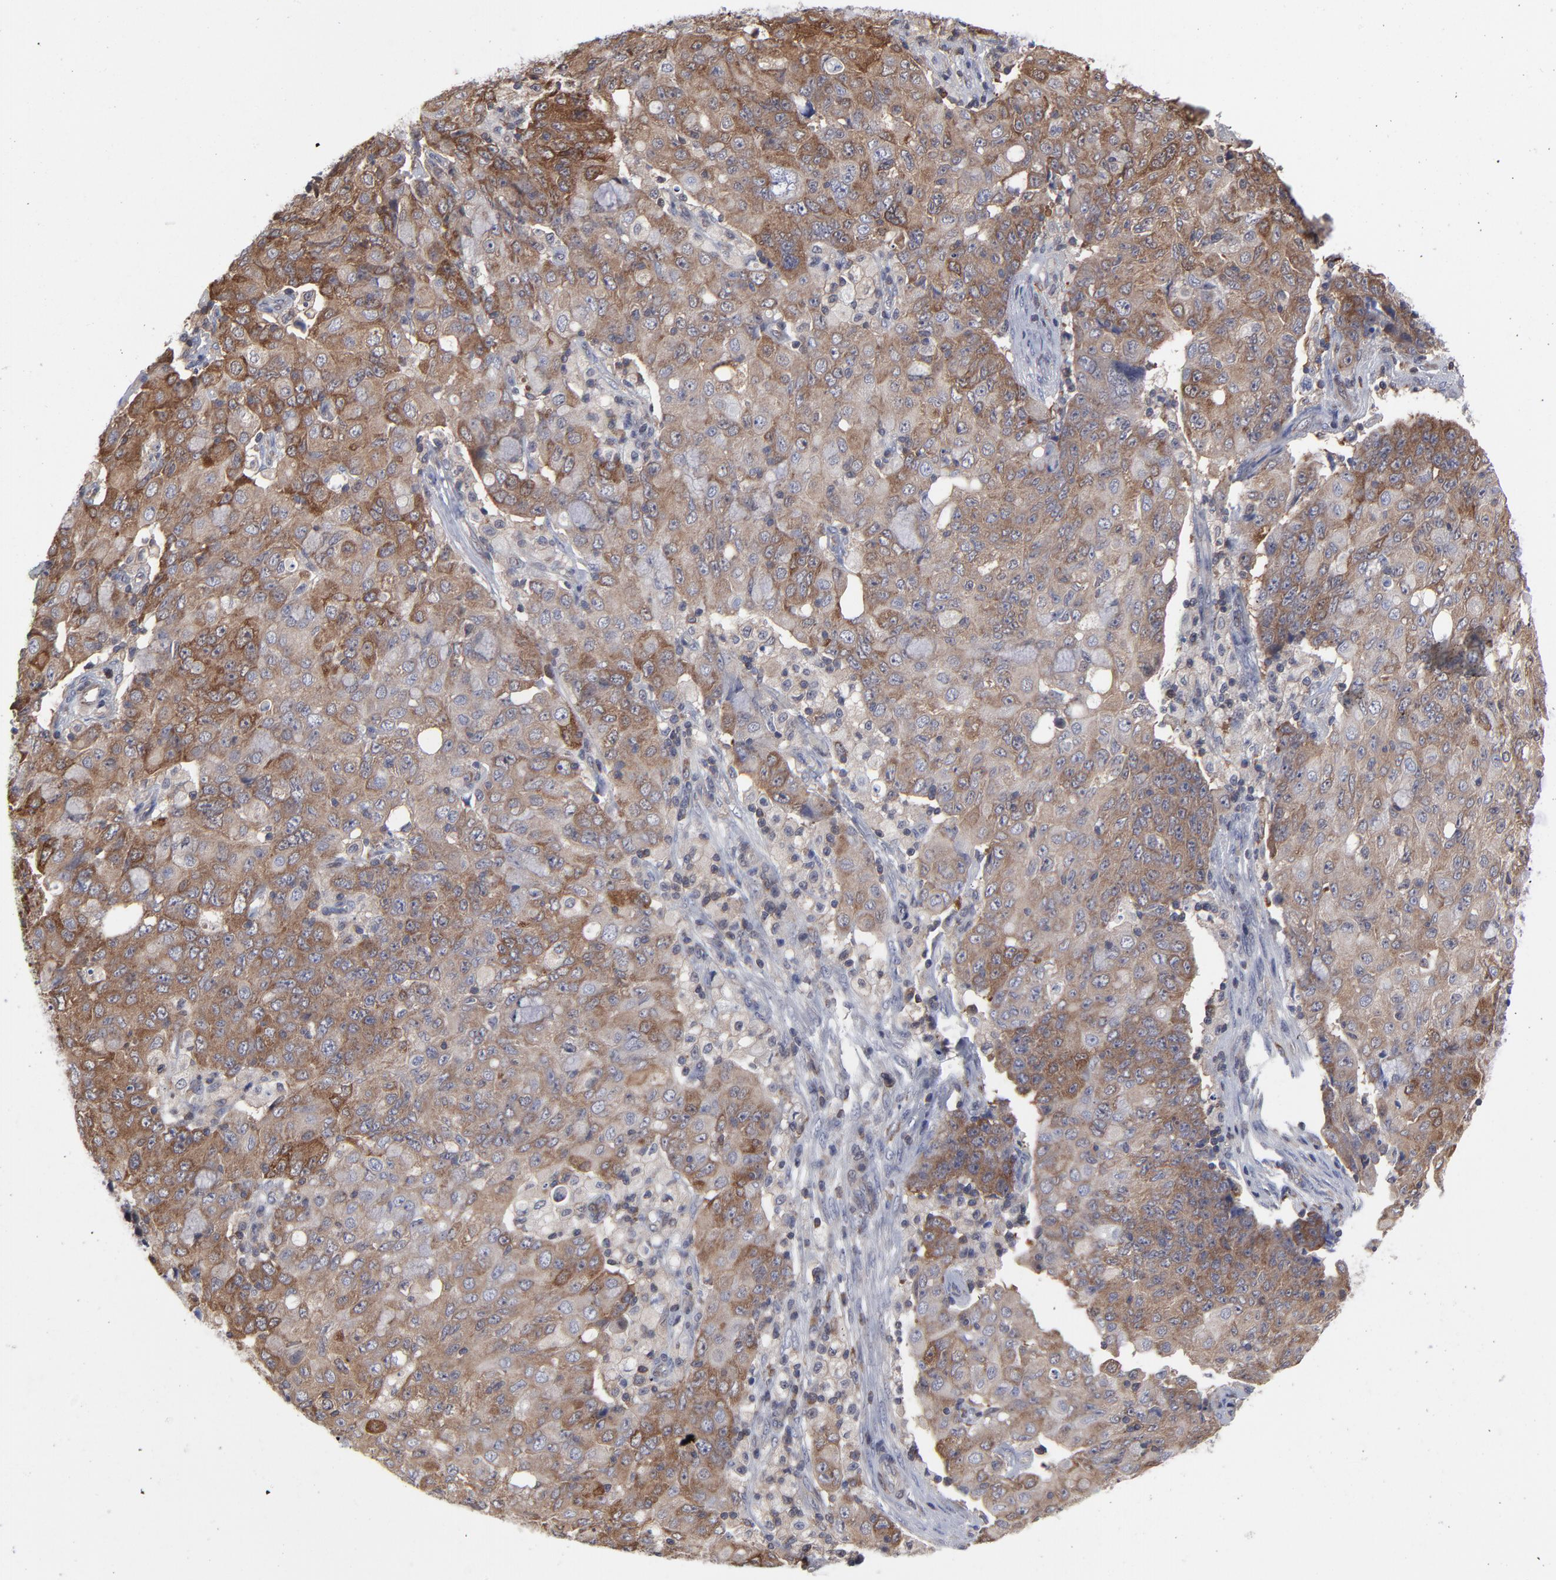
{"staining": {"intensity": "moderate", "quantity": ">75%", "location": "cytoplasmic/membranous"}, "tissue": "ovarian cancer", "cell_type": "Tumor cells", "image_type": "cancer", "snomed": [{"axis": "morphology", "description": "Carcinoma, endometroid"}, {"axis": "topography", "description": "Ovary"}], "caption": "Human ovarian cancer (endometroid carcinoma) stained for a protein (brown) shows moderate cytoplasmic/membranous positive expression in about >75% of tumor cells.", "gene": "MAP2K1", "patient": {"sex": "female", "age": 42}}